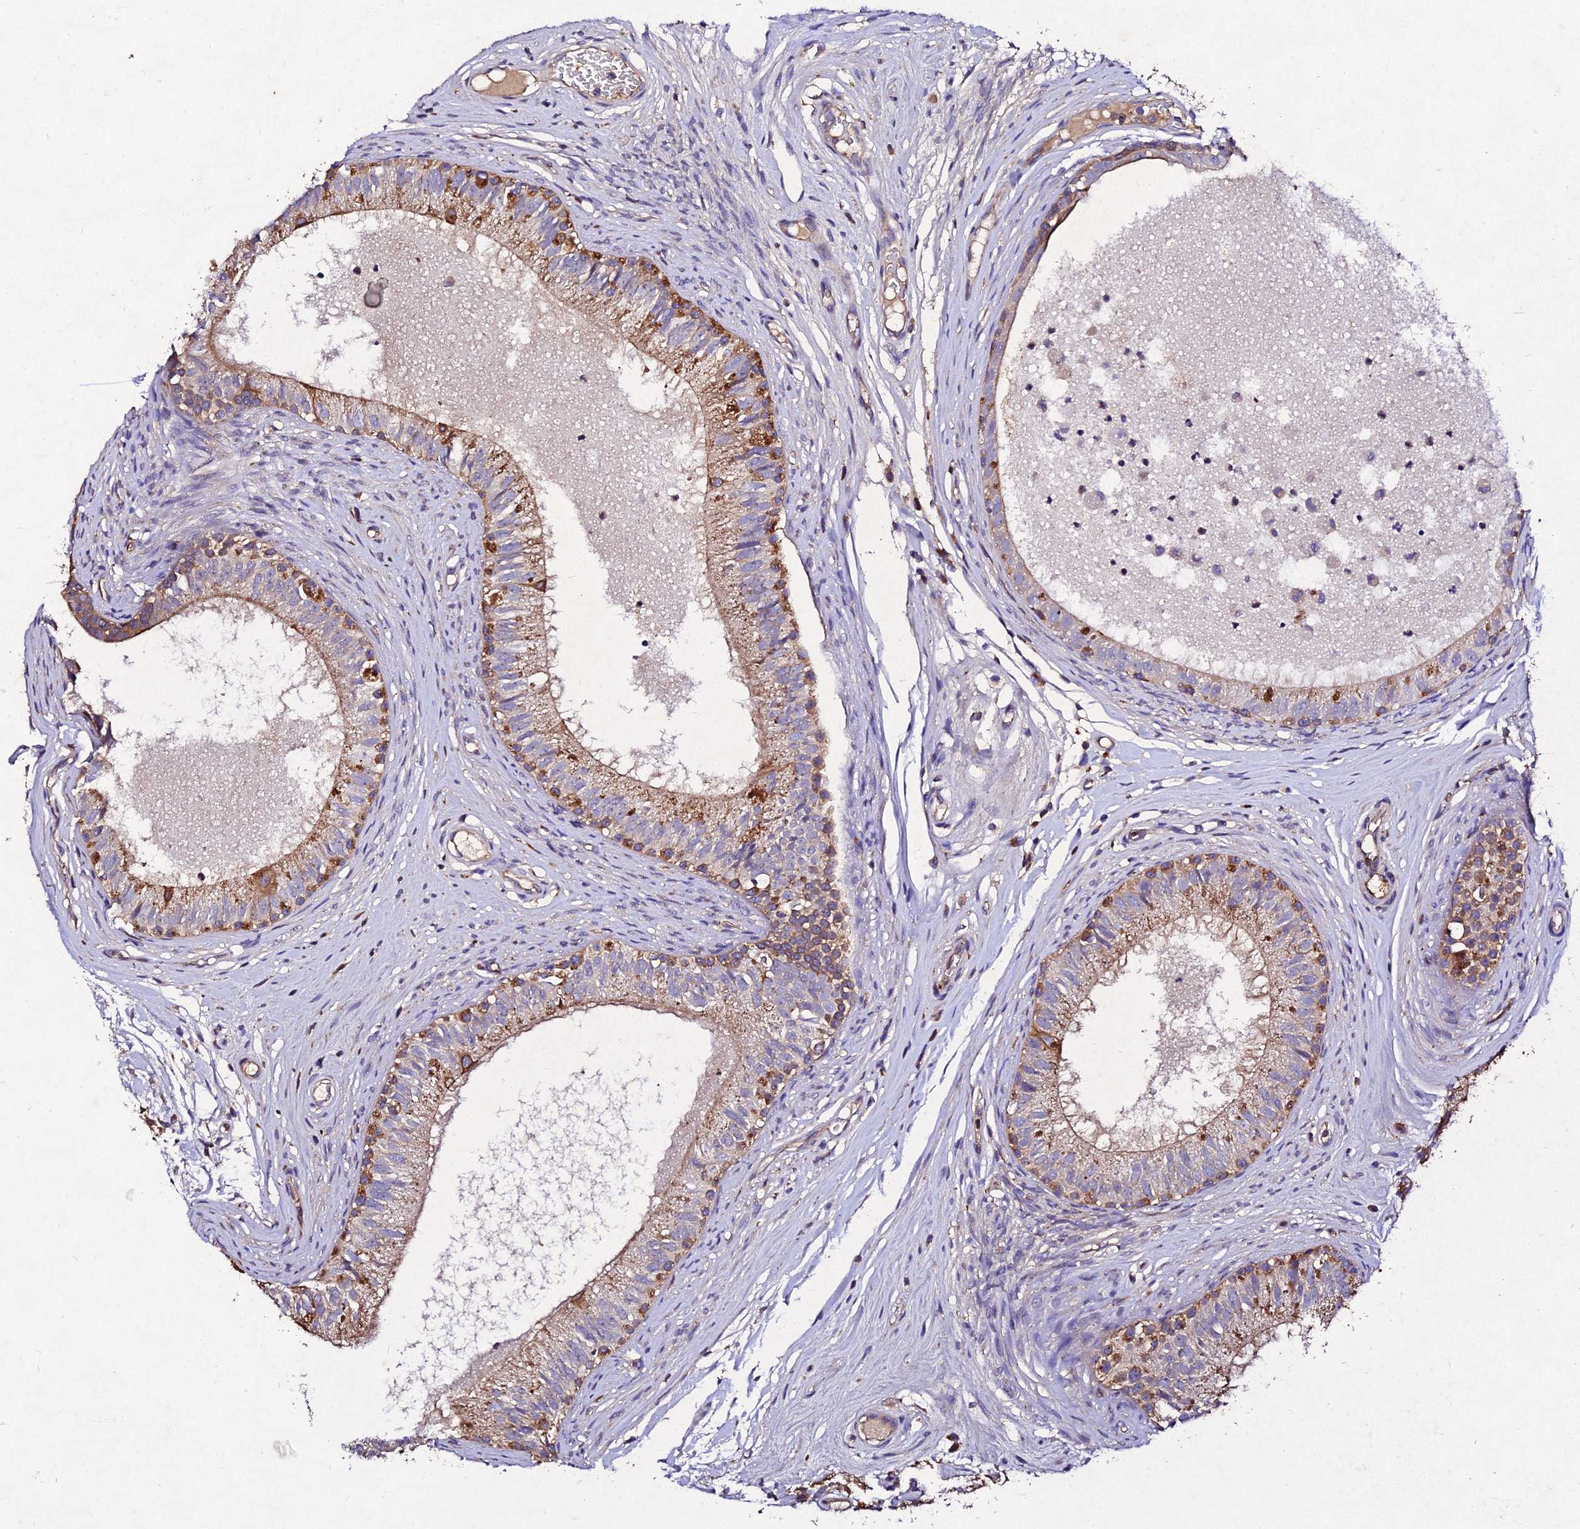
{"staining": {"intensity": "moderate", "quantity": "25%-75%", "location": "cytoplasmic/membranous"}, "tissue": "epididymis", "cell_type": "Glandular cells", "image_type": "normal", "snomed": [{"axis": "morphology", "description": "Normal tissue, NOS"}, {"axis": "topography", "description": "Epididymis"}], "caption": "Protein staining of normal epididymis displays moderate cytoplasmic/membranous expression in approximately 25%-75% of glandular cells. Using DAB (brown) and hematoxylin (blue) stains, captured at high magnification using brightfield microscopy.", "gene": "AP3M1", "patient": {"sex": "male", "age": 74}}